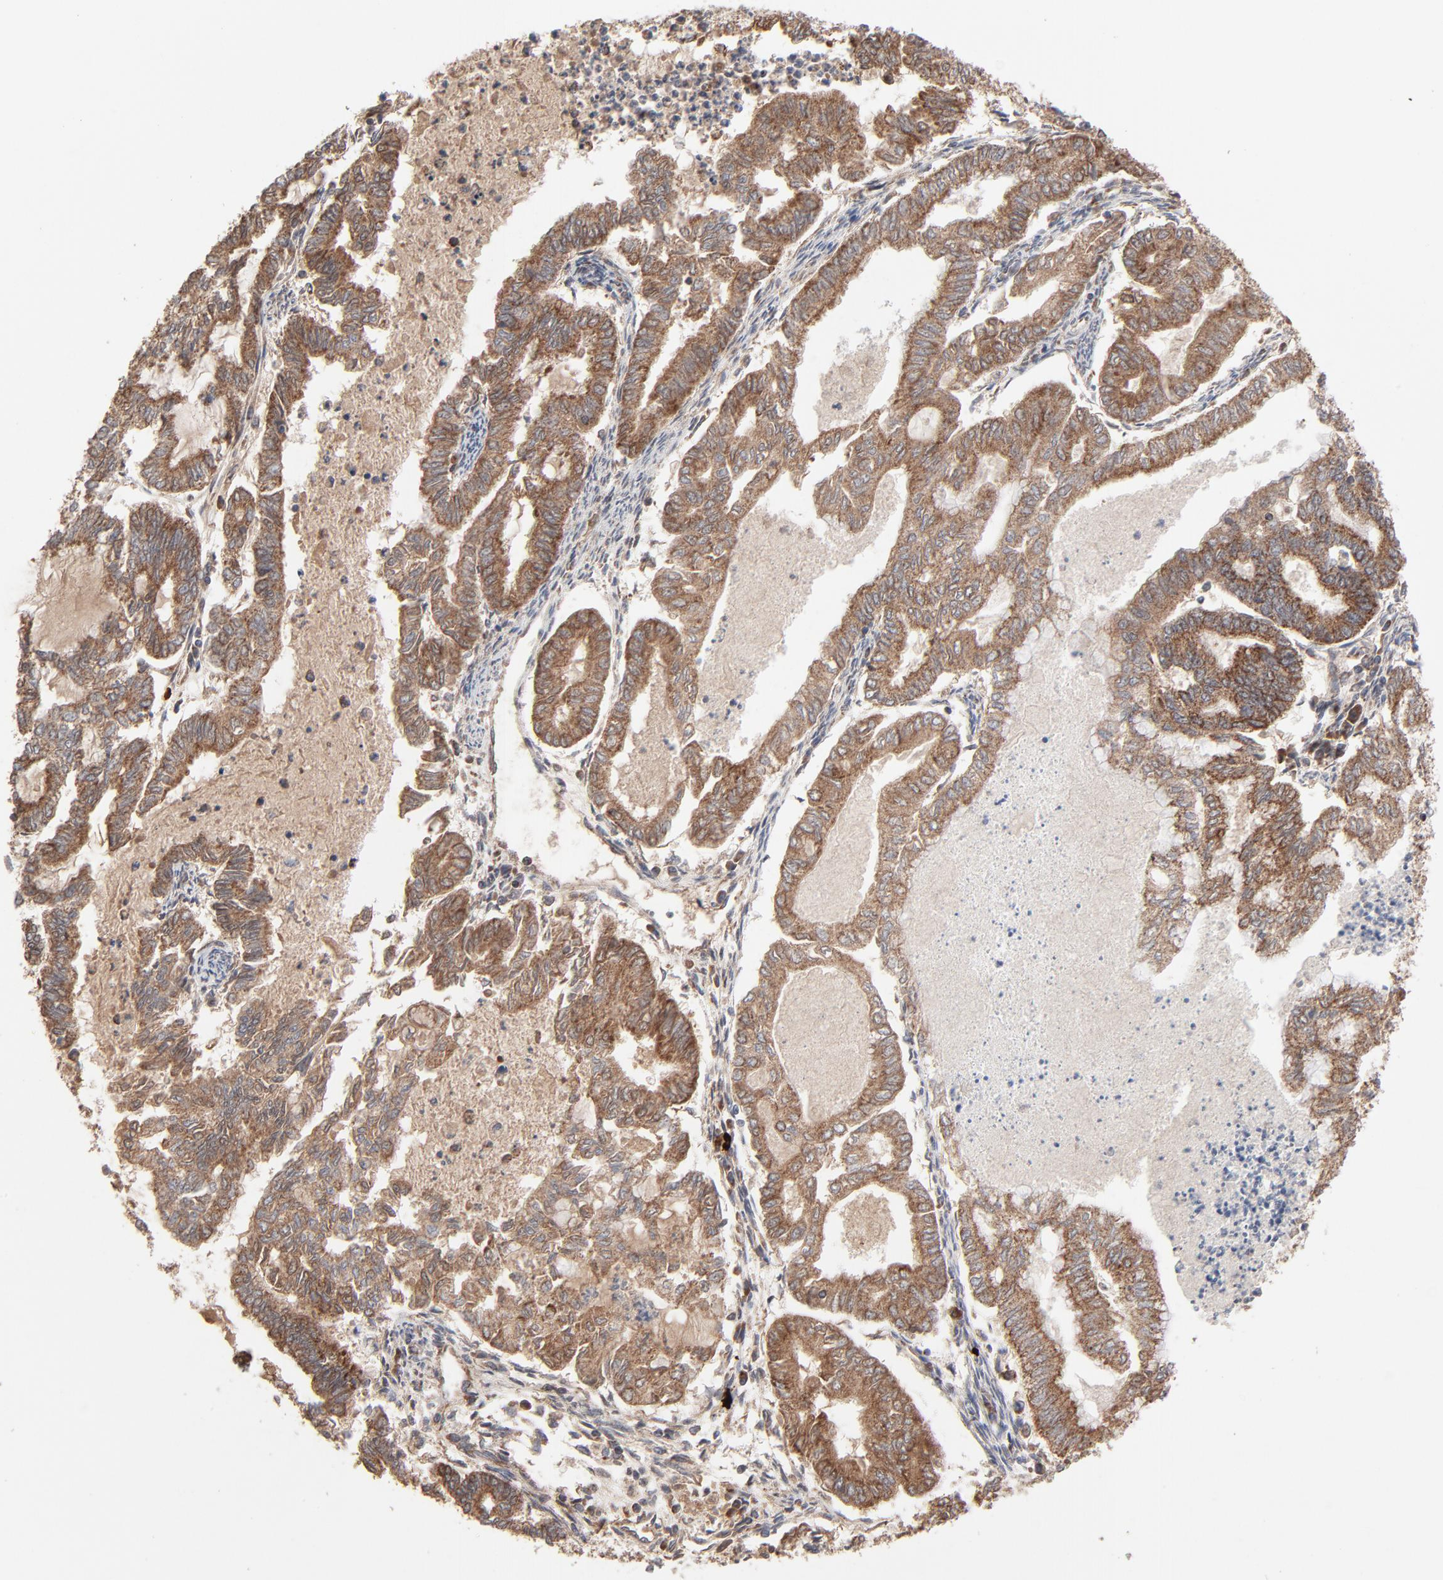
{"staining": {"intensity": "strong", "quantity": ">75%", "location": "cytoplasmic/membranous"}, "tissue": "endometrial cancer", "cell_type": "Tumor cells", "image_type": "cancer", "snomed": [{"axis": "morphology", "description": "Adenocarcinoma, NOS"}, {"axis": "topography", "description": "Endometrium"}], "caption": "Endometrial cancer tissue shows strong cytoplasmic/membranous staining in about >75% of tumor cells", "gene": "ABLIM3", "patient": {"sex": "female", "age": 79}}